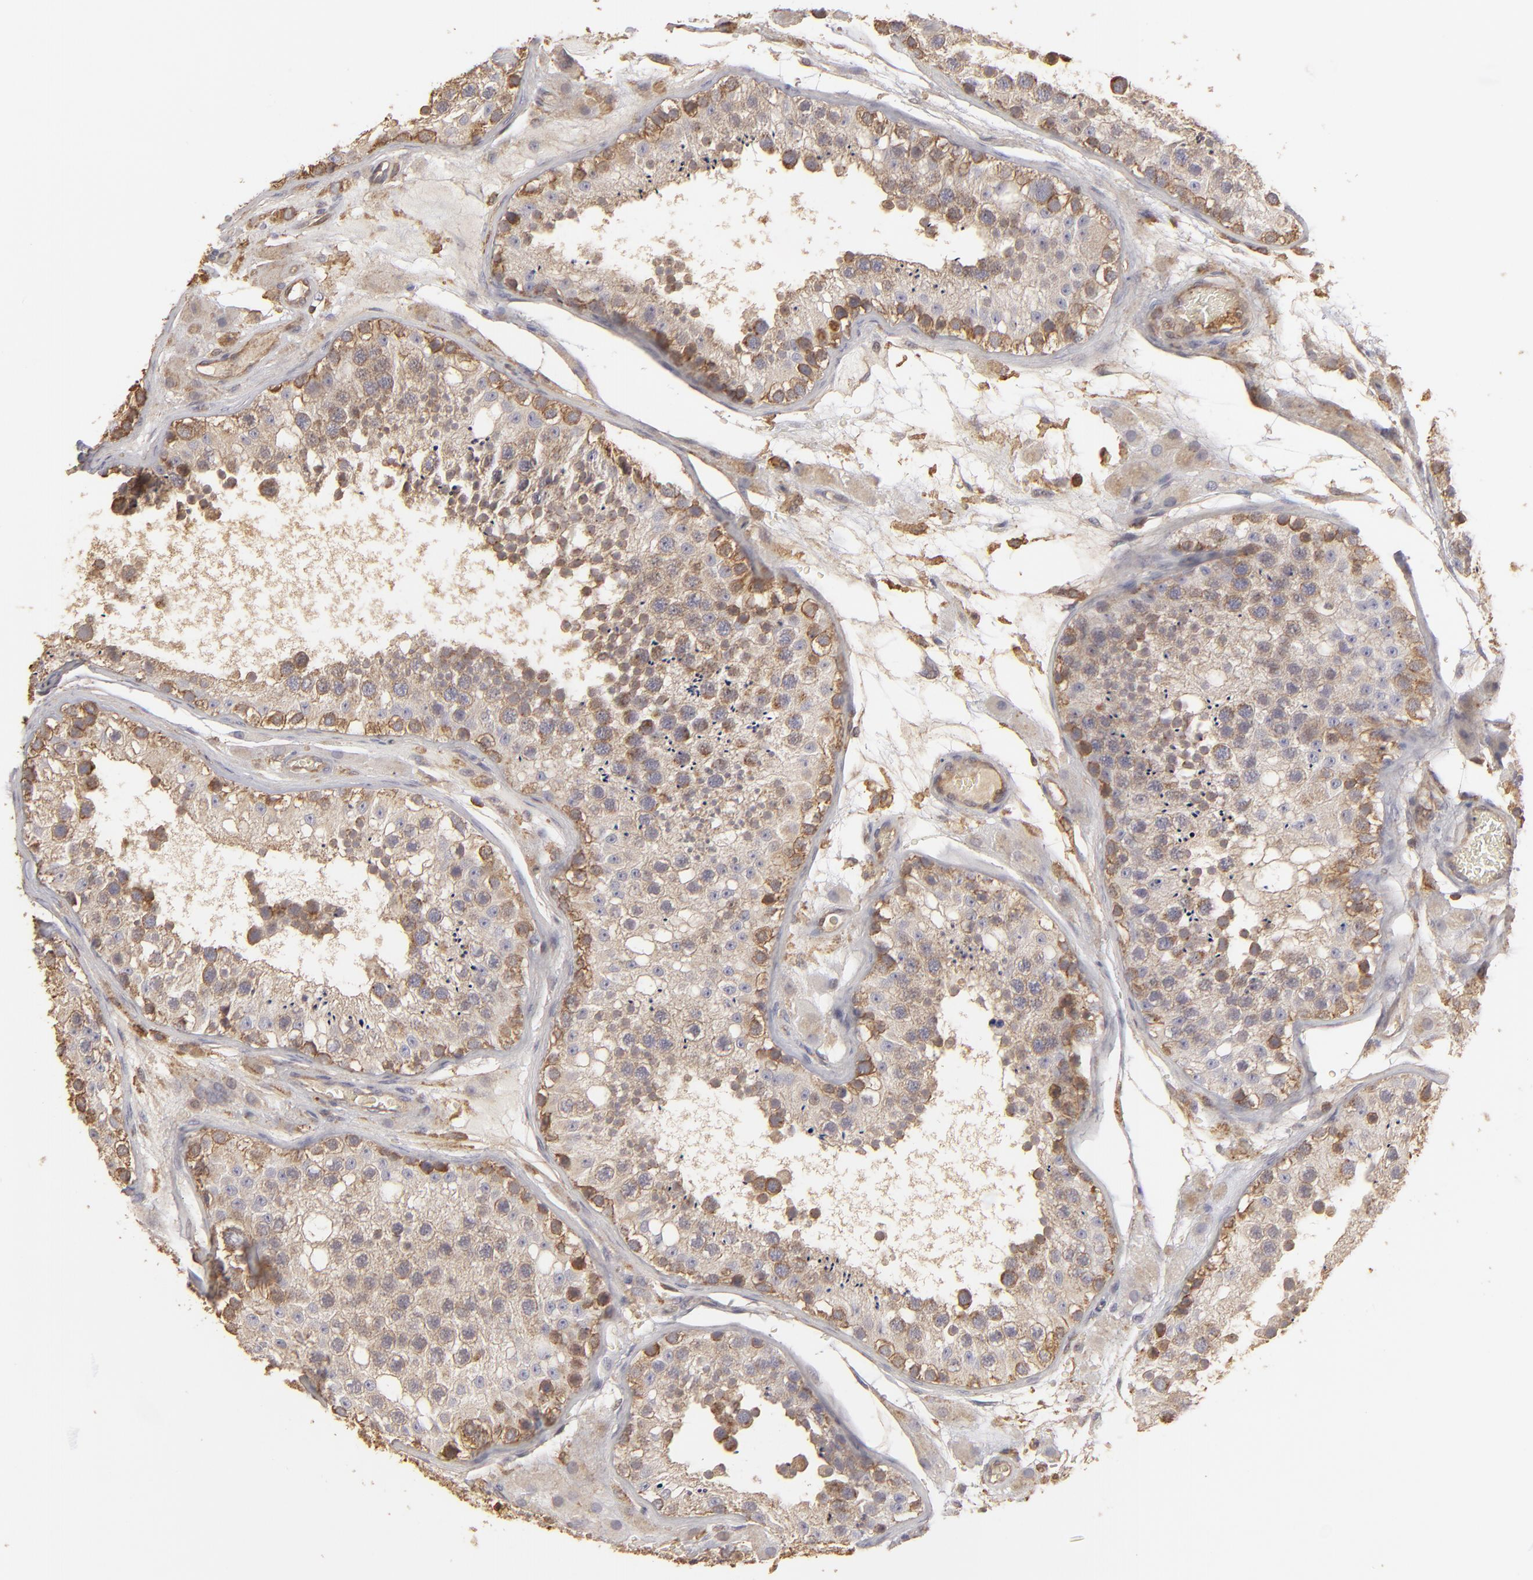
{"staining": {"intensity": "moderate", "quantity": "25%-75%", "location": "cytoplasmic/membranous"}, "tissue": "testis", "cell_type": "Cells in seminiferous ducts", "image_type": "normal", "snomed": [{"axis": "morphology", "description": "Normal tissue, NOS"}, {"axis": "topography", "description": "Testis"}], "caption": "Cells in seminiferous ducts exhibit moderate cytoplasmic/membranous positivity in about 25%-75% of cells in normal testis. (DAB (3,3'-diaminobenzidine) IHC with brightfield microscopy, high magnification).", "gene": "ACTB", "patient": {"sex": "male", "age": 26}}